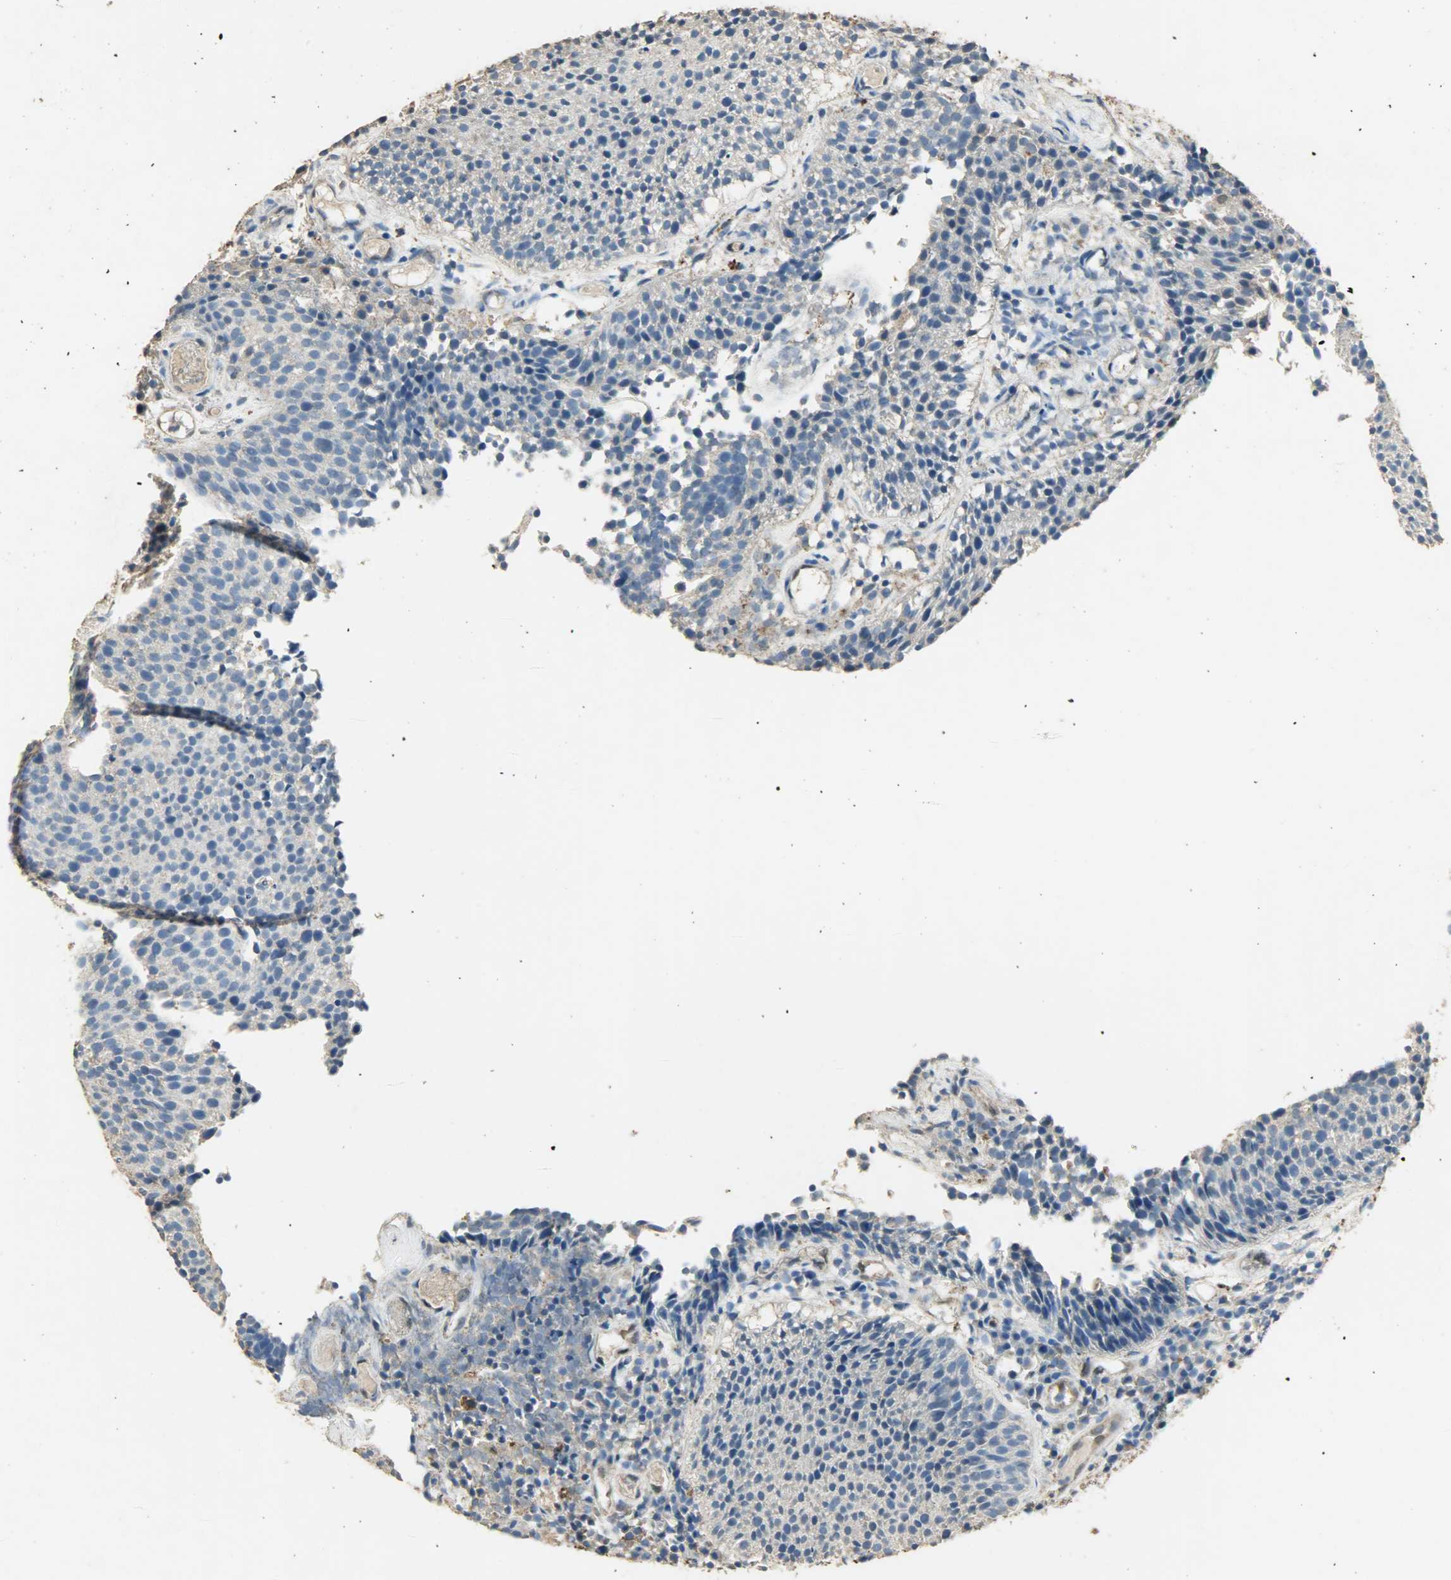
{"staining": {"intensity": "weak", "quantity": "25%-75%", "location": "cytoplasmic/membranous"}, "tissue": "urothelial cancer", "cell_type": "Tumor cells", "image_type": "cancer", "snomed": [{"axis": "morphology", "description": "Urothelial carcinoma, Low grade"}, {"axis": "topography", "description": "Urinary bladder"}], "caption": "IHC (DAB) staining of urothelial carcinoma (low-grade) displays weak cytoplasmic/membranous protein staining in approximately 25%-75% of tumor cells.", "gene": "ASB9", "patient": {"sex": "male", "age": 85}}